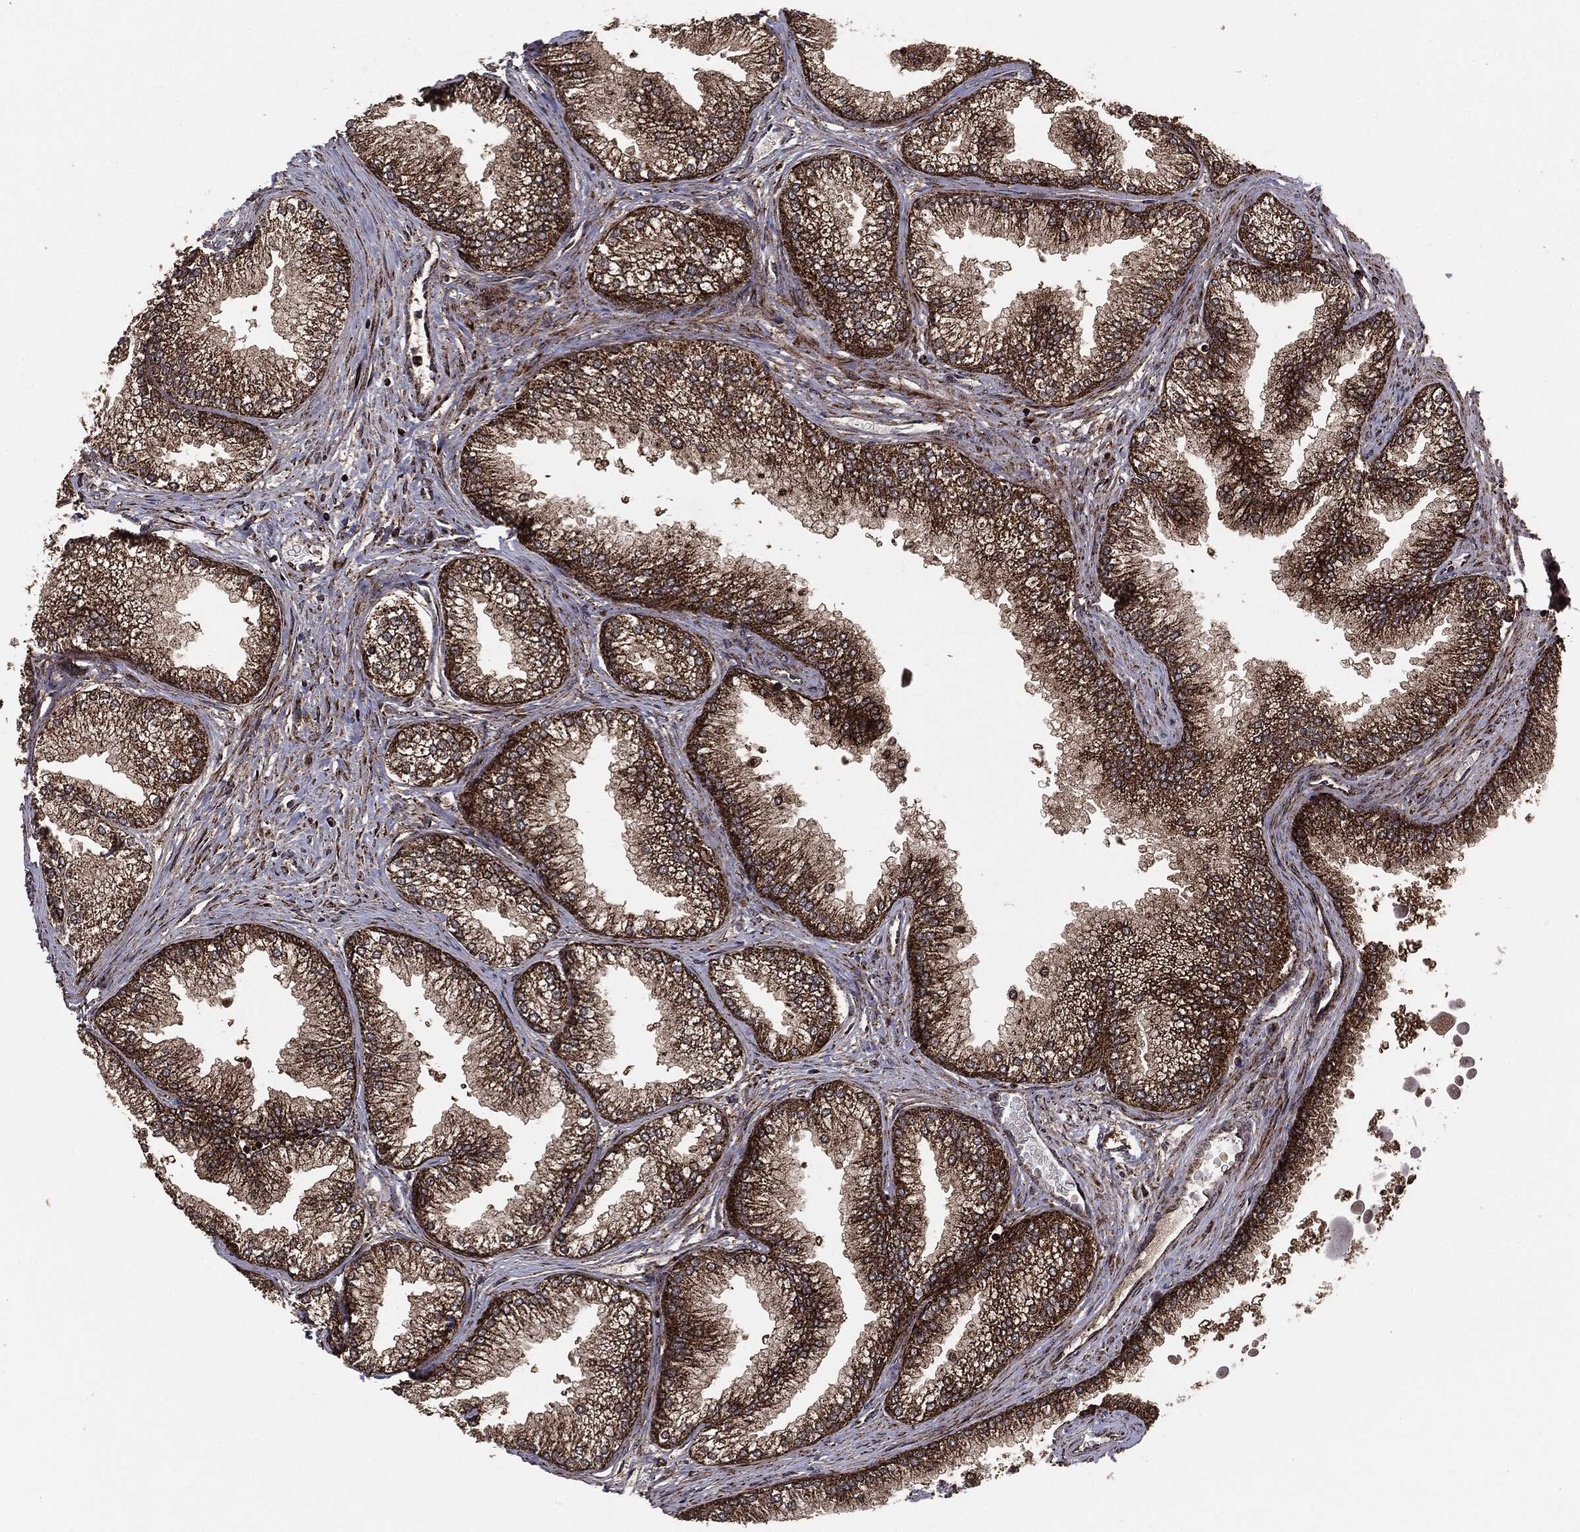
{"staining": {"intensity": "strong", "quantity": ">75%", "location": "cytoplasmic/membranous"}, "tissue": "prostate", "cell_type": "Glandular cells", "image_type": "normal", "snomed": [{"axis": "morphology", "description": "Normal tissue, NOS"}, {"axis": "topography", "description": "Prostate"}], "caption": "Prostate stained with DAB immunohistochemistry shows high levels of strong cytoplasmic/membranous expression in about >75% of glandular cells.", "gene": "MAP2K1", "patient": {"sex": "male", "age": 72}}